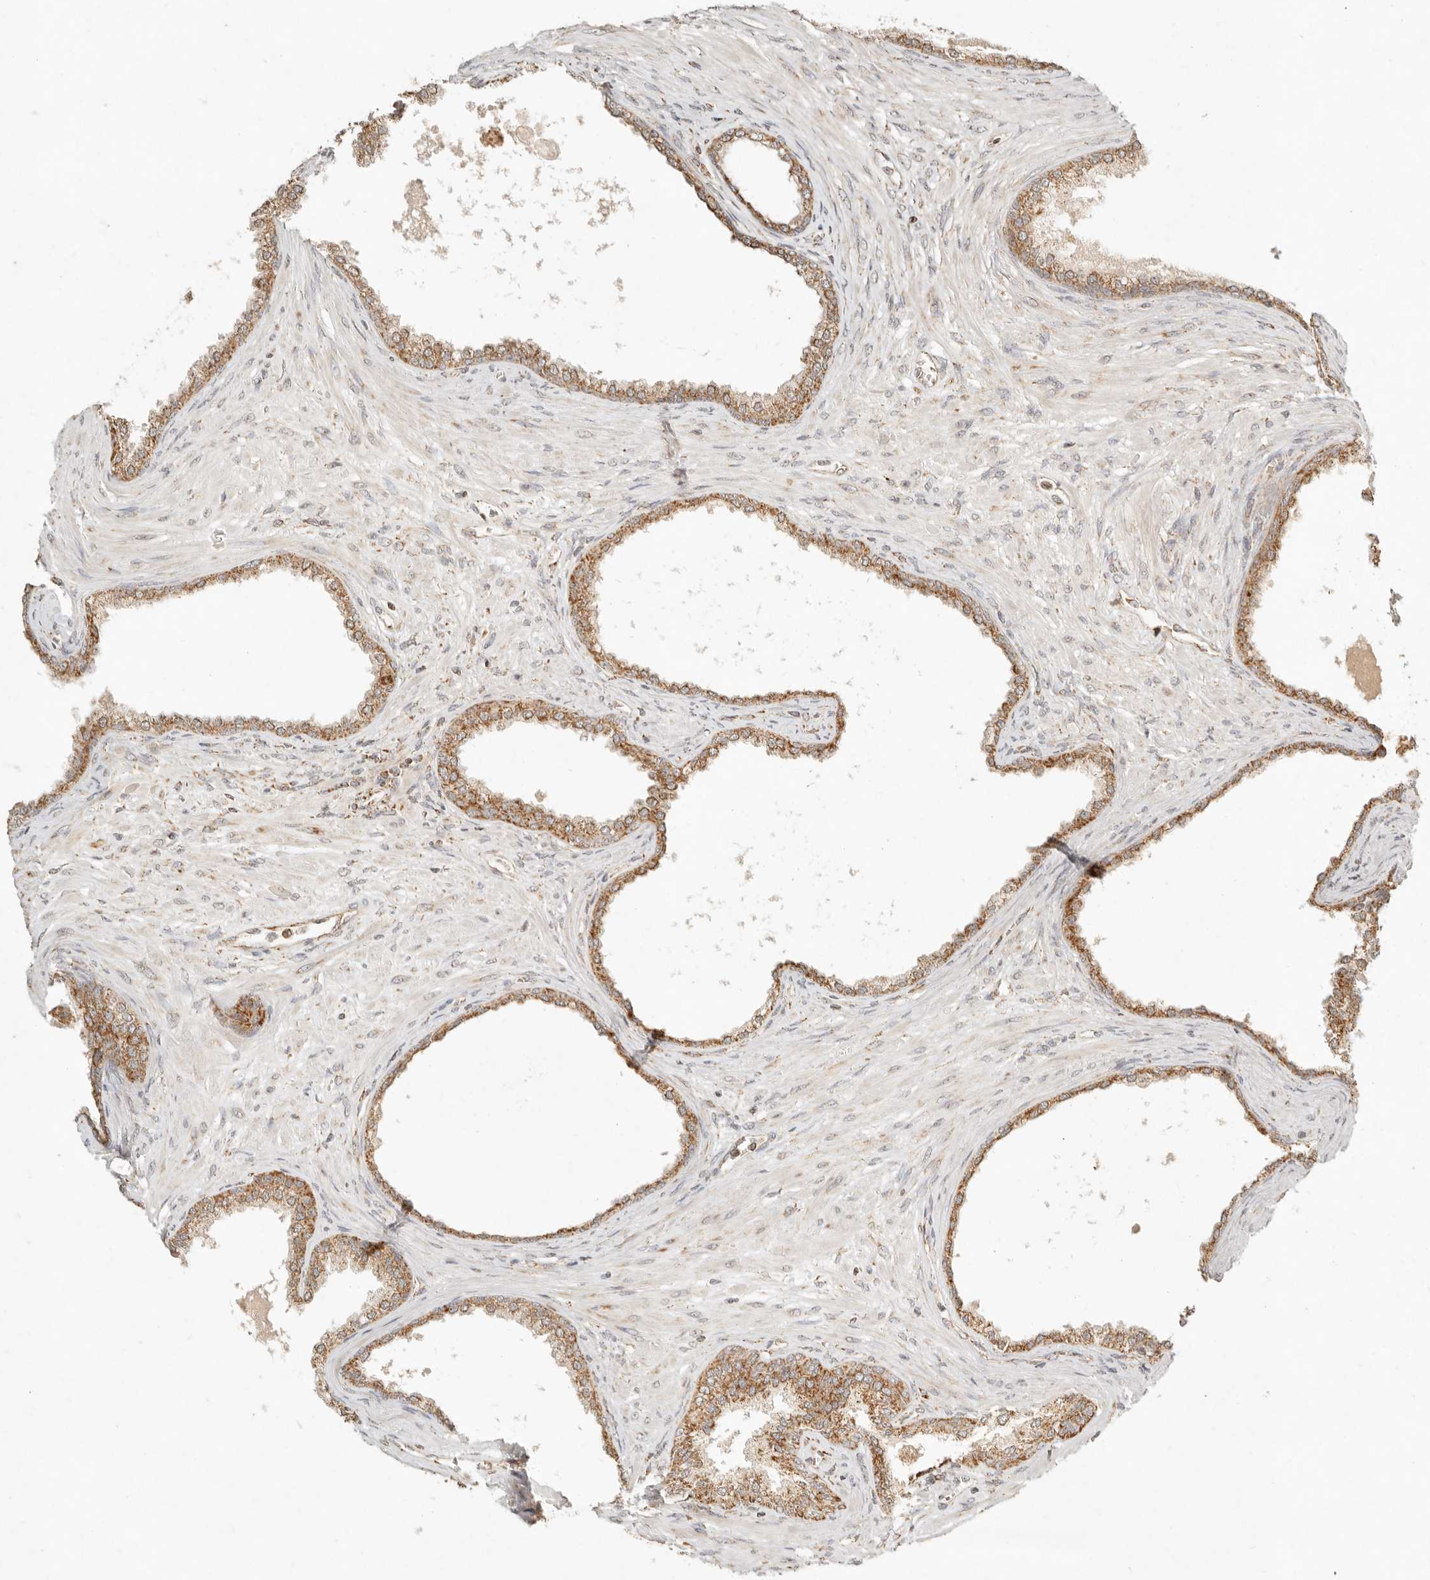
{"staining": {"intensity": "moderate", "quantity": ">75%", "location": "cytoplasmic/membranous"}, "tissue": "prostate cancer", "cell_type": "Tumor cells", "image_type": "cancer", "snomed": [{"axis": "morphology", "description": "Normal tissue, NOS"}, {"axis": "morphology", "description": "Adenocarcinoma, Low grade"}, {"axis": "topography", "description": "Prostate"}, {"axis": "topography", "description": "Peripheral nerve tissue"}], "caption": "IHC image of prostate adenocarcinoma (low-grade) stained for a protein (brown), which exhibits medium levels of moderate cytoplasmic/membranous positivity in about >75% of tumor cells.", "gene": "MRPL55", "patient": {"sex": "male", "age": 71}}